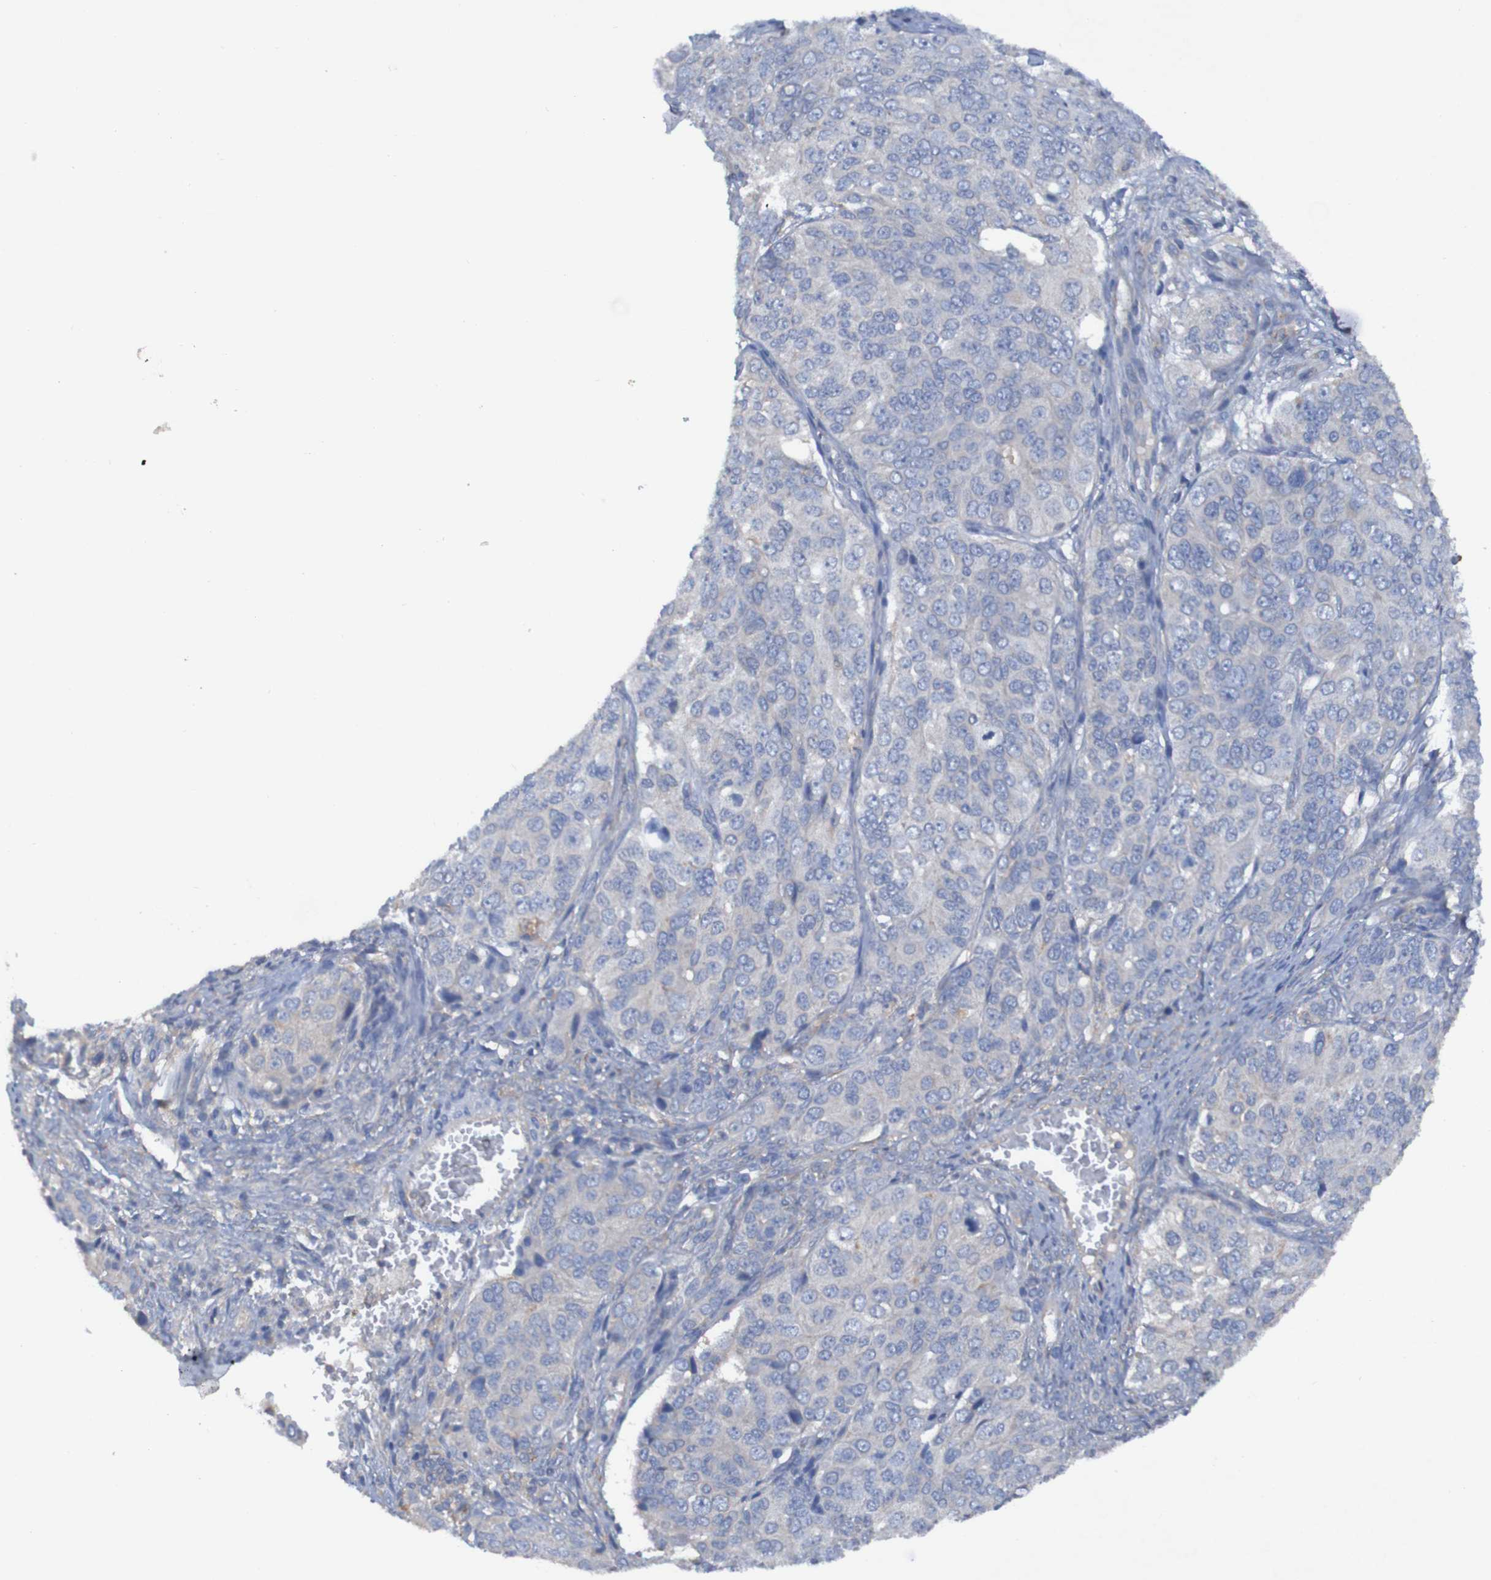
{"staining": {"intensity": "negative", "quantity": "none", "location": "none"}, "tissue": "ovarian cancer", "cell_type": "Tumor cells", "image_type": "cancer", "snomed": [{"axis": "morphology", "description": "Carcinoma, endometroid"}, {"axis": "topography", "description": "Ovary"}], "caption": "Ovarian cancer (endometroid carcinoma) stained for a protein using IHC shows no staining tumor cells.", "gene": "ARHGEF16", "patient": {"sex": "female", "age": 51}}